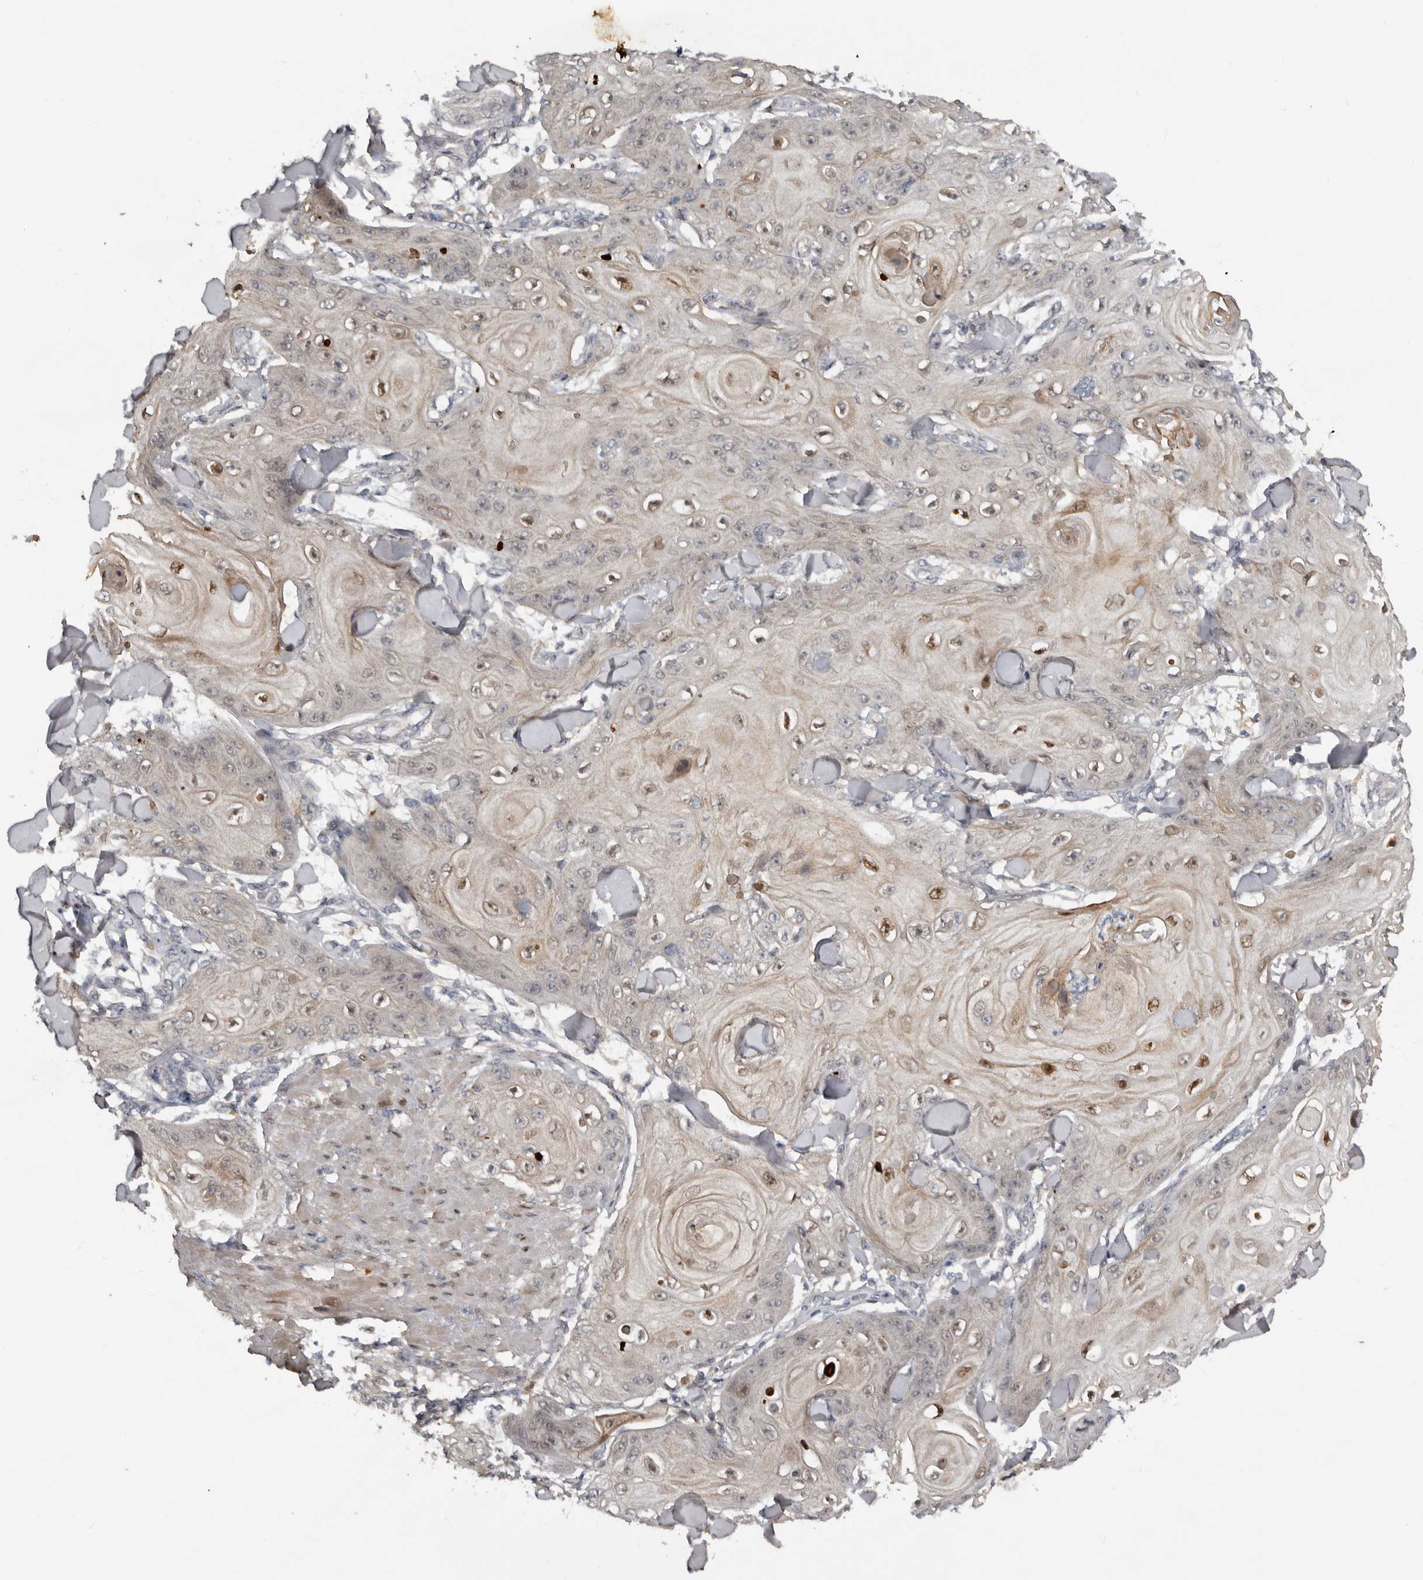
{"staining": {"intensity": "moderate", "quantity": "<25%", "location": "nuclear"}, "tissue": "skin cancer", "cell_type": "Tumor cells", "image_type": "cancer", "snomed": [{"axis": "morphology", "description": "Squamous cell carcinoma, NOS"}, {"axis": "topography", "description": "Skin"}], "caption": "Moderate nuclear positivity for a protein is identified in approximately <25% of tumor cells of skin cancer (squamous cell carcinoma) using immunohistochemistry (IHC).", "gene": "NMUR1", "patient": {"sex": "male", "age": 74}}